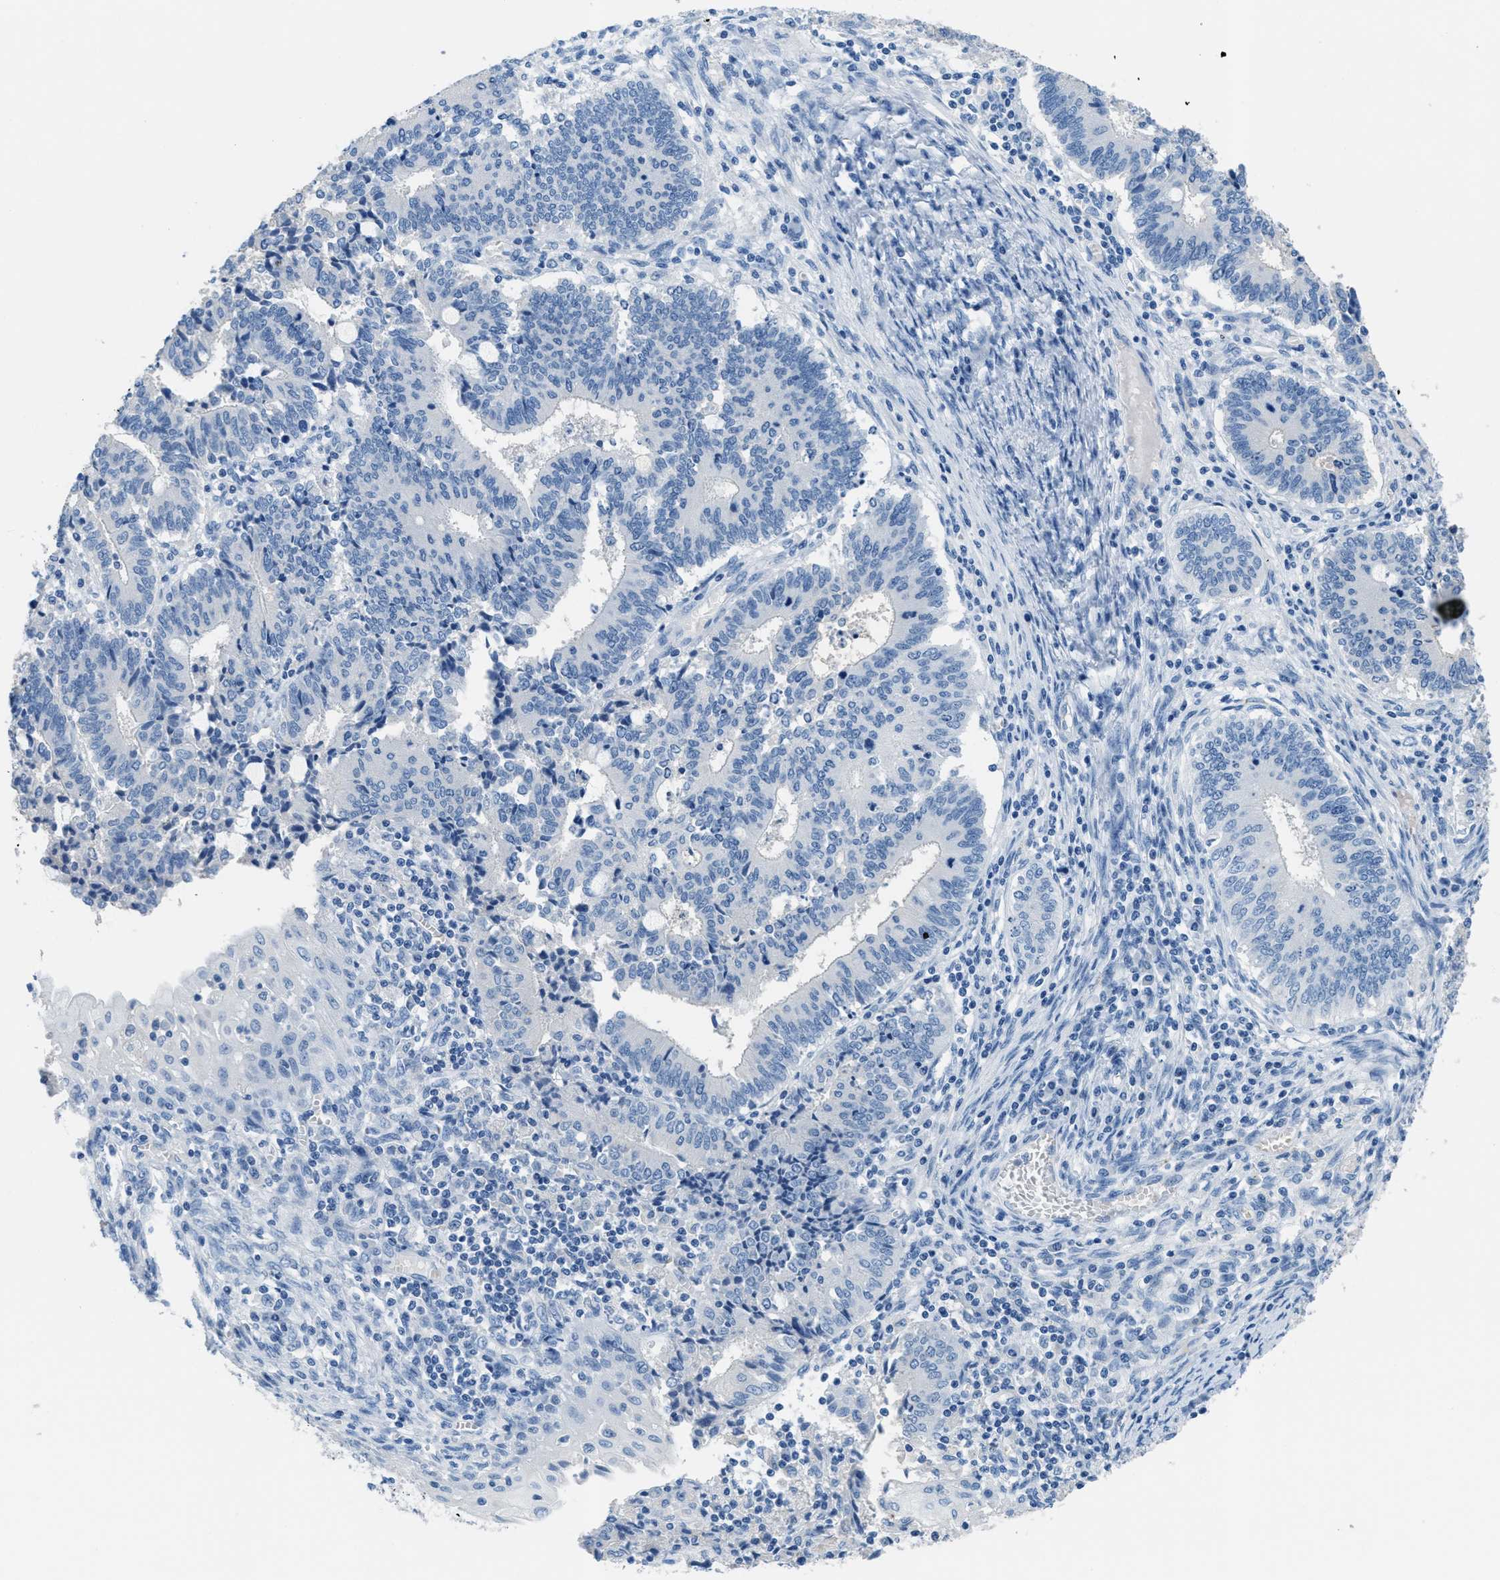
{"staining": {"intensity": "negative", "quantity": "none", "location": "none"}, "tissue": "cervical cancer", "cell_type": "Tumor cells", "image_type": "cancer", "snomed": [{"axis": "morphology", "description": "Adenocarcinoma, NOS"}, {"axis": "topography", "description": "Cervix"}], "caption": "The photomicrograph reveals no staining of tumor cells in cervical adenocarcinoma.", "gene": "MGARP", "patient": {"sex": "female", "age": 44}}